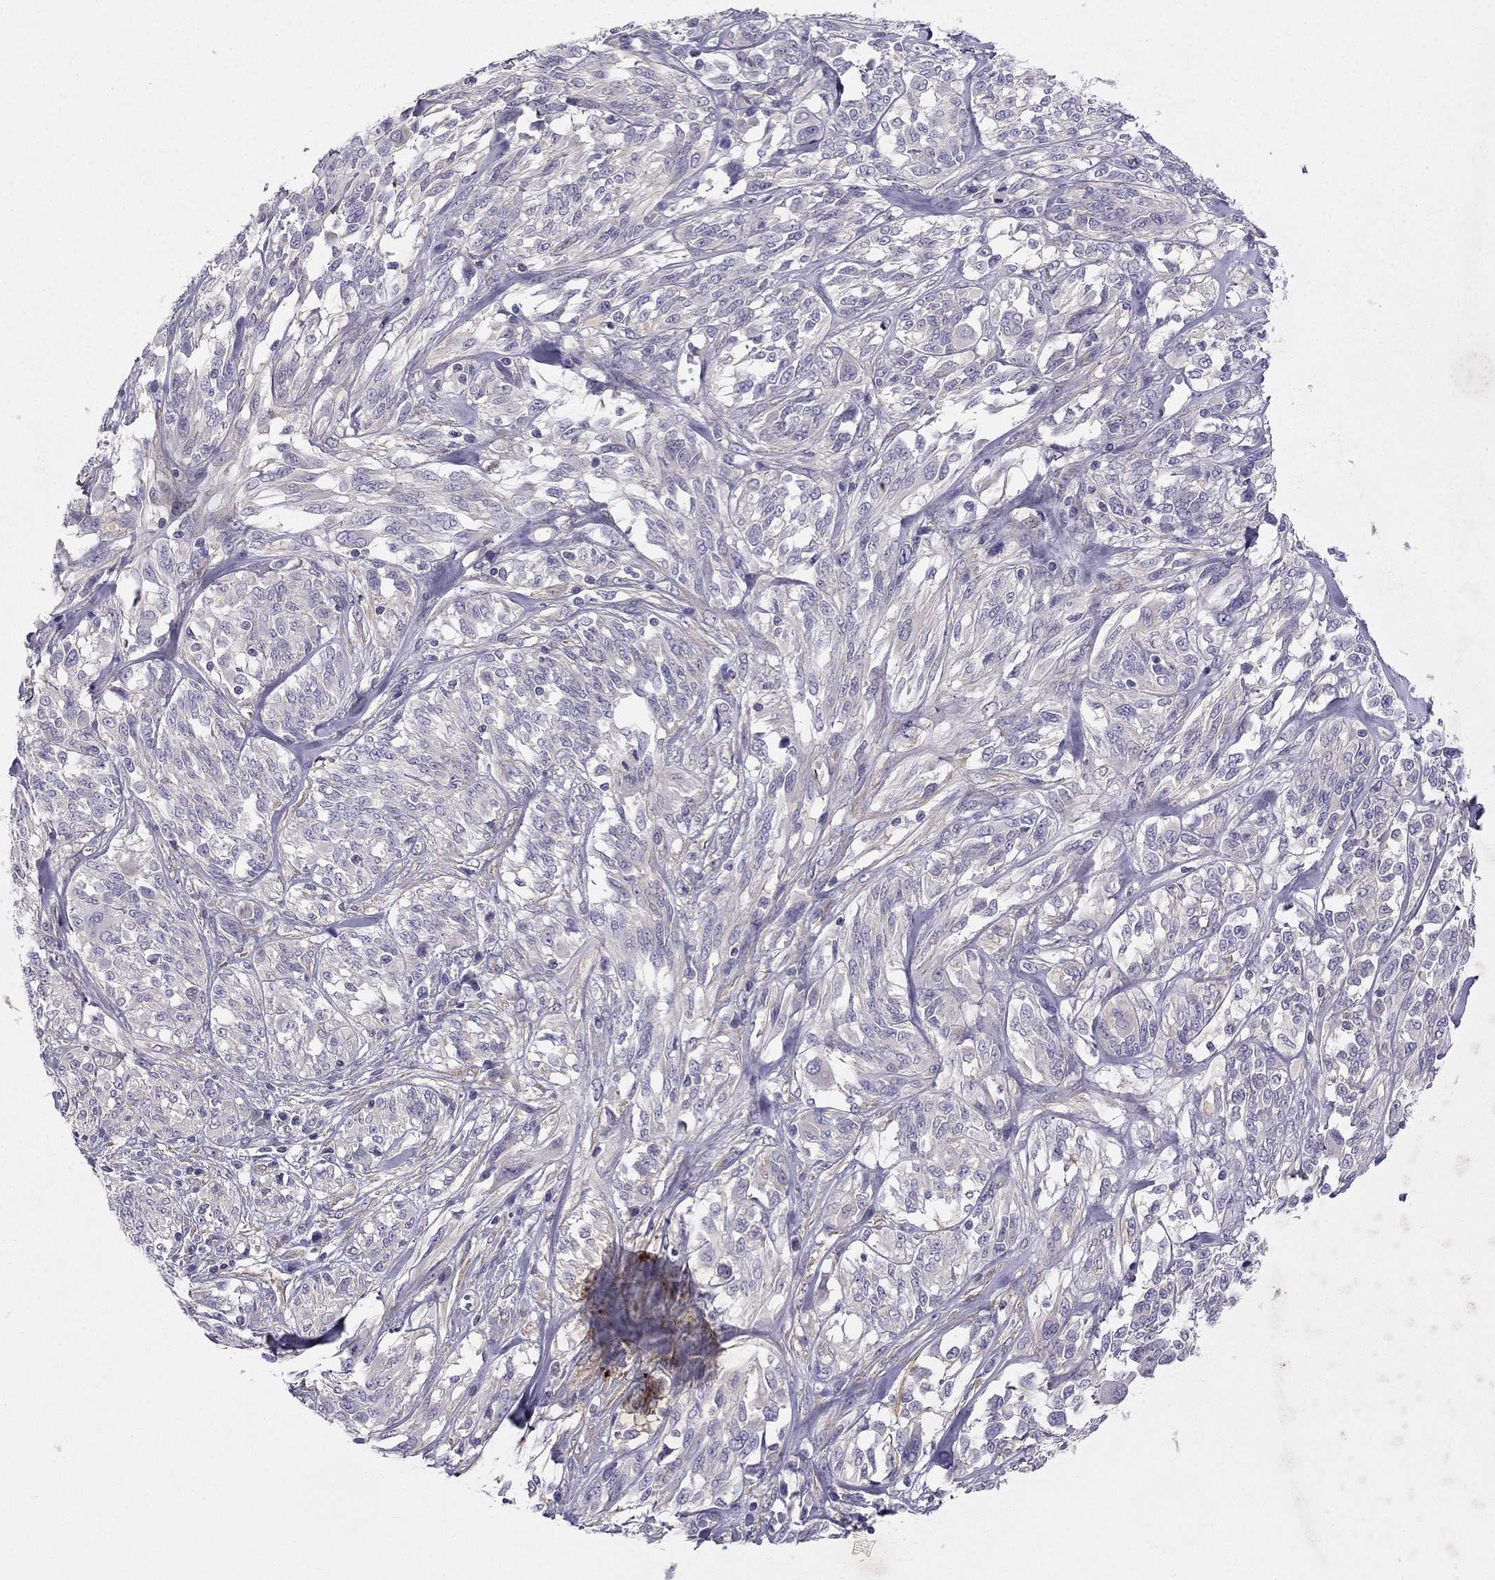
{"staining": {"intensity": "negative", "quantity": "none", "location": "none"}, "tissue": "melanoma", "cell_type": "Tumor cells", "image_type": "cancer", "snomed": [{"axis": "morphology", "description": "Malignant melanoma, NOS"}, {"axis": "topography", "description": "Skin"}], "caption": "An immunohistochemistry photomicrograph of malignant melanoma is shown. There is no staining in tumor cells of malignant melanoma.", "gene": "SYT5", "patient": {"sex": "female", "age": 91}}